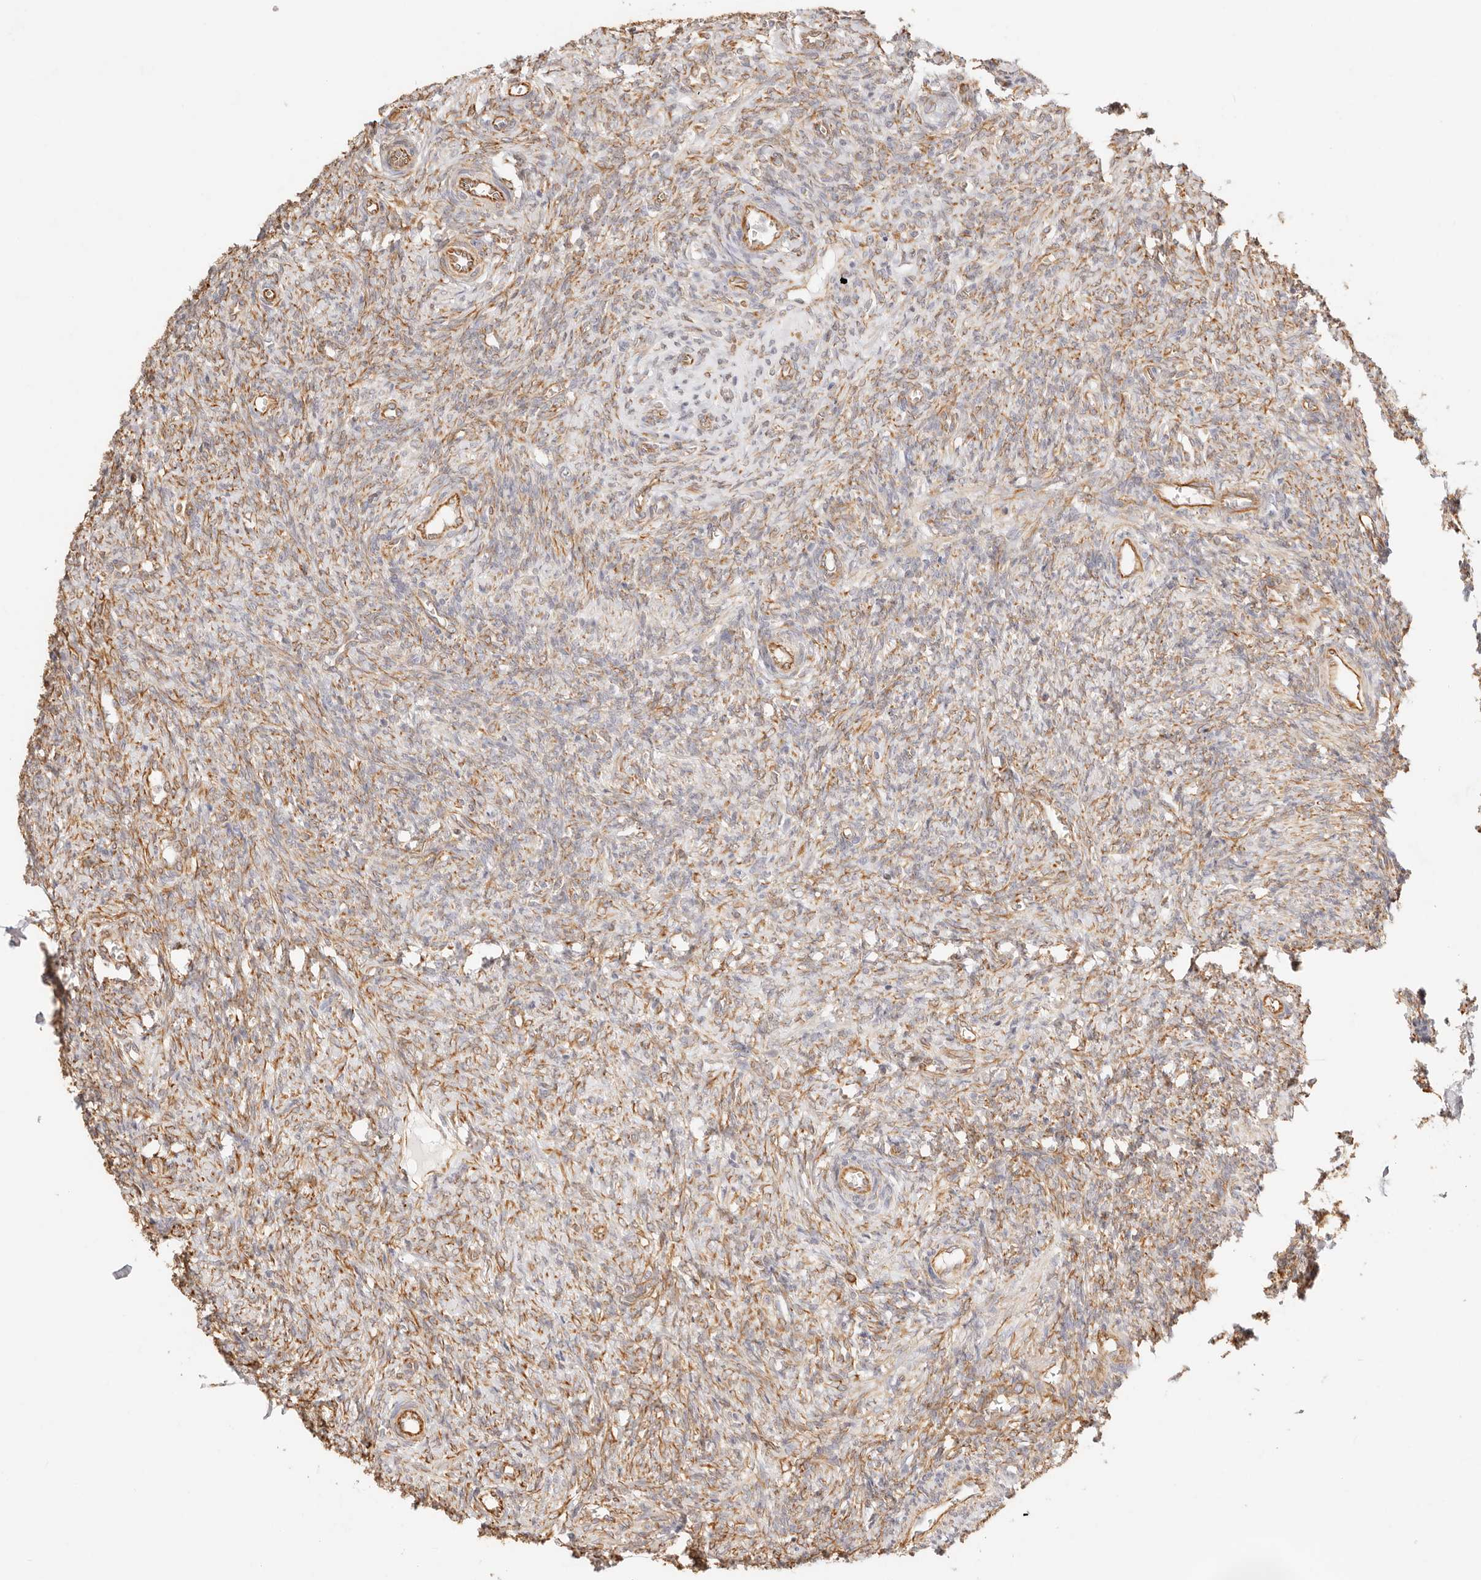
{"staining": {"intensity": "moderate", "quantity": ">75%", "location": "cytoplasmic/membranous"}, "tissue": "ovary", "cell_type": "Ovarian stroma cells", "image_type": "normal", "snomed": [{"axis": "morphology", "description": "Normal tissue, NOS"}, {"axis": "topography", "description": "Ovary"}], "caption": "An image of ovary stained for a protein shows moderate cytoplasmic/membranous brown staining in ovarian stroma cells. (DAB (3,3'-diaminobenzidine) = brown stain, brightfield microscopy at high magnification).", "gene": "ZC3H11A", "patient": {"sex": "female", "age": 41}}